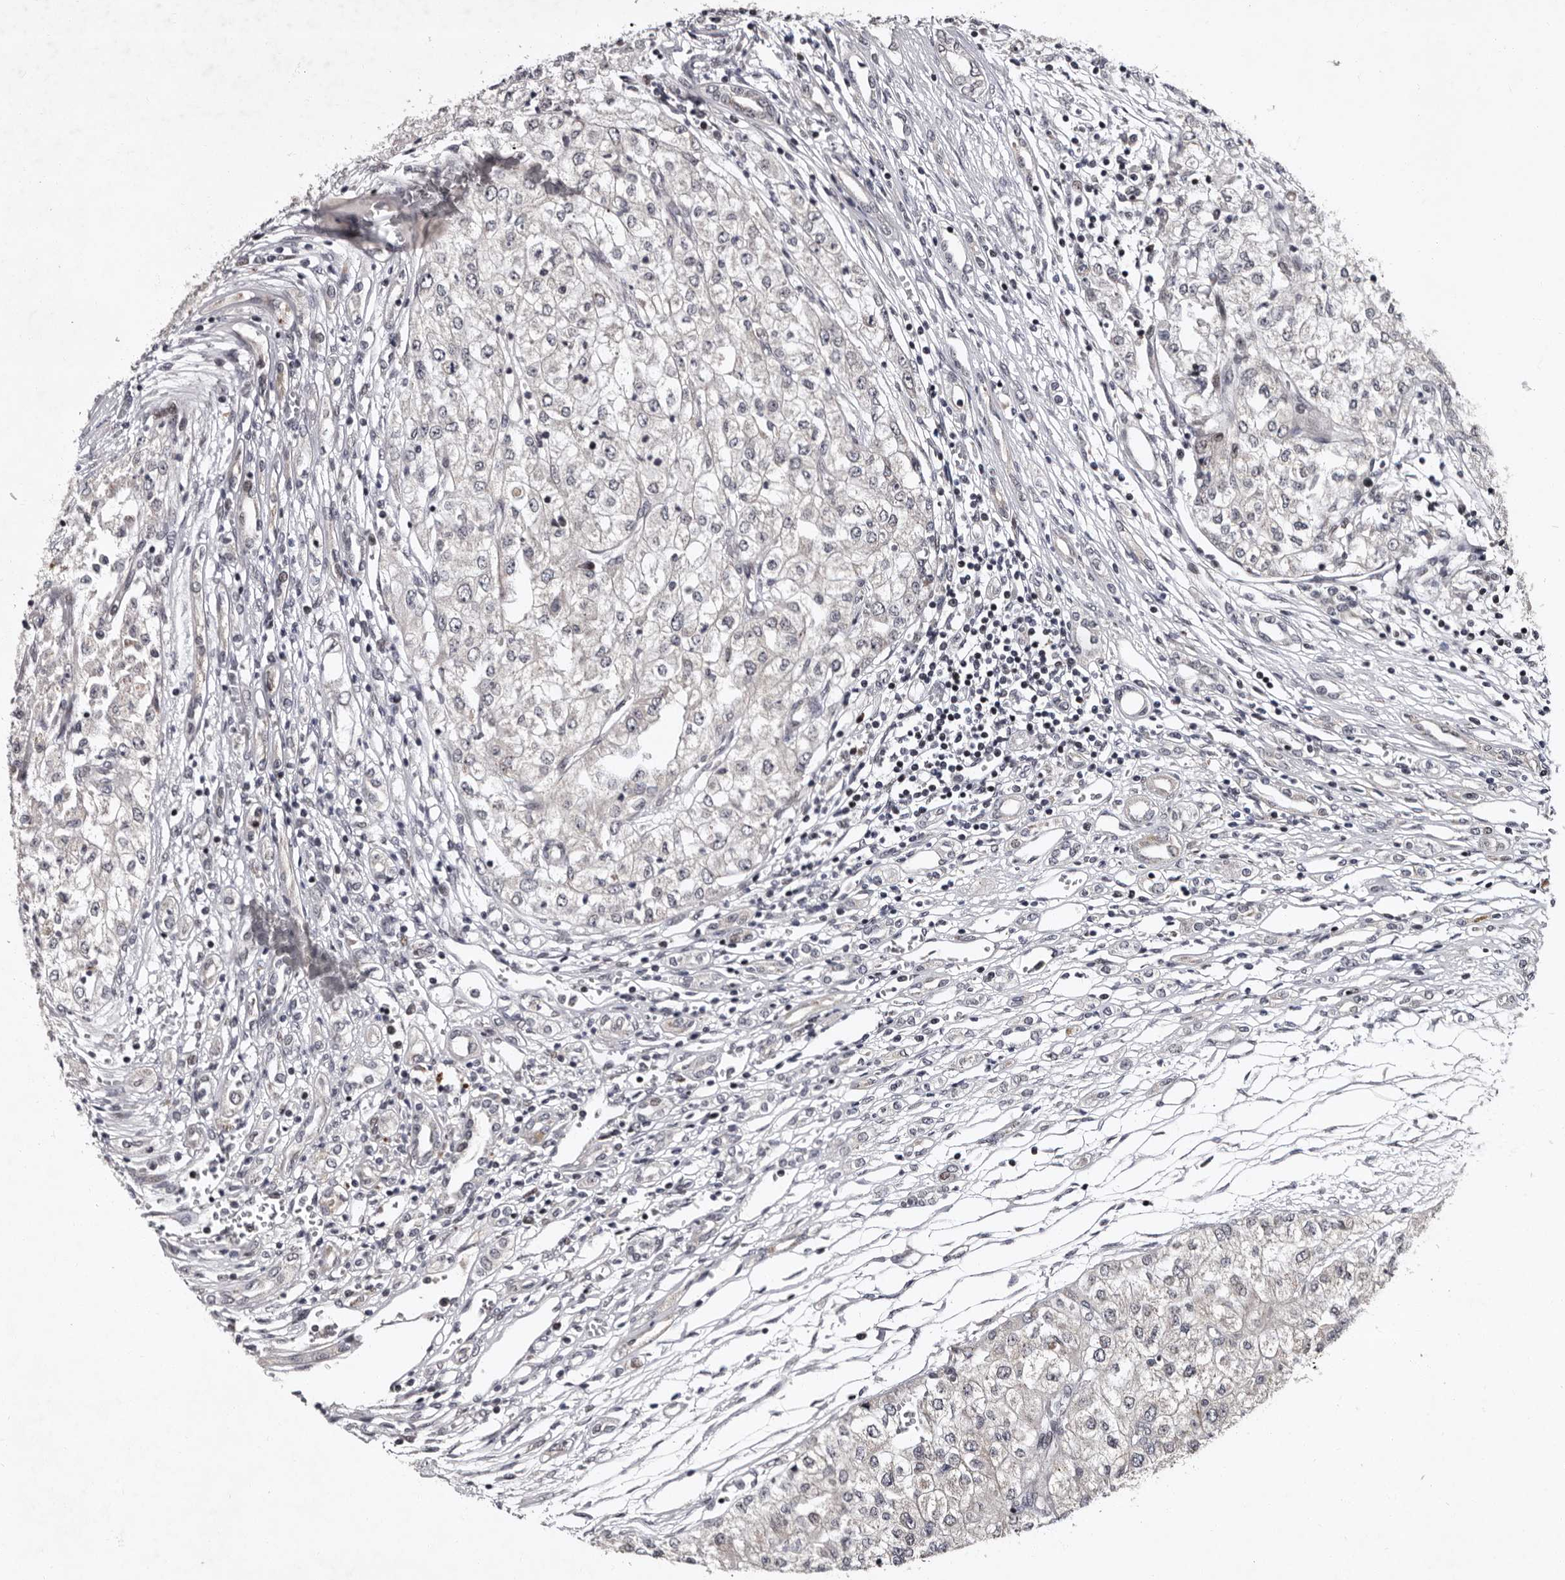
{"staining": {"intensity": "negative", "quantity": "none", "location": "none"}, "tissue": "renal cancer", "cell_type": "Tumor cells", "image_type": "cancer", "snomed": [{"axis": "morphology", "description": "Adenocarcinoma, NOS"}, {"axis": "topography", "description": "Kidney"}], "caption": "A high-resolution image shows immunohistochemistry (IHC) staining of renal adenocarcinoma, which reveals no significant expression in tumor cells.", "gene": "TNKS", "patient": {"sex": "female", "age": 54}}